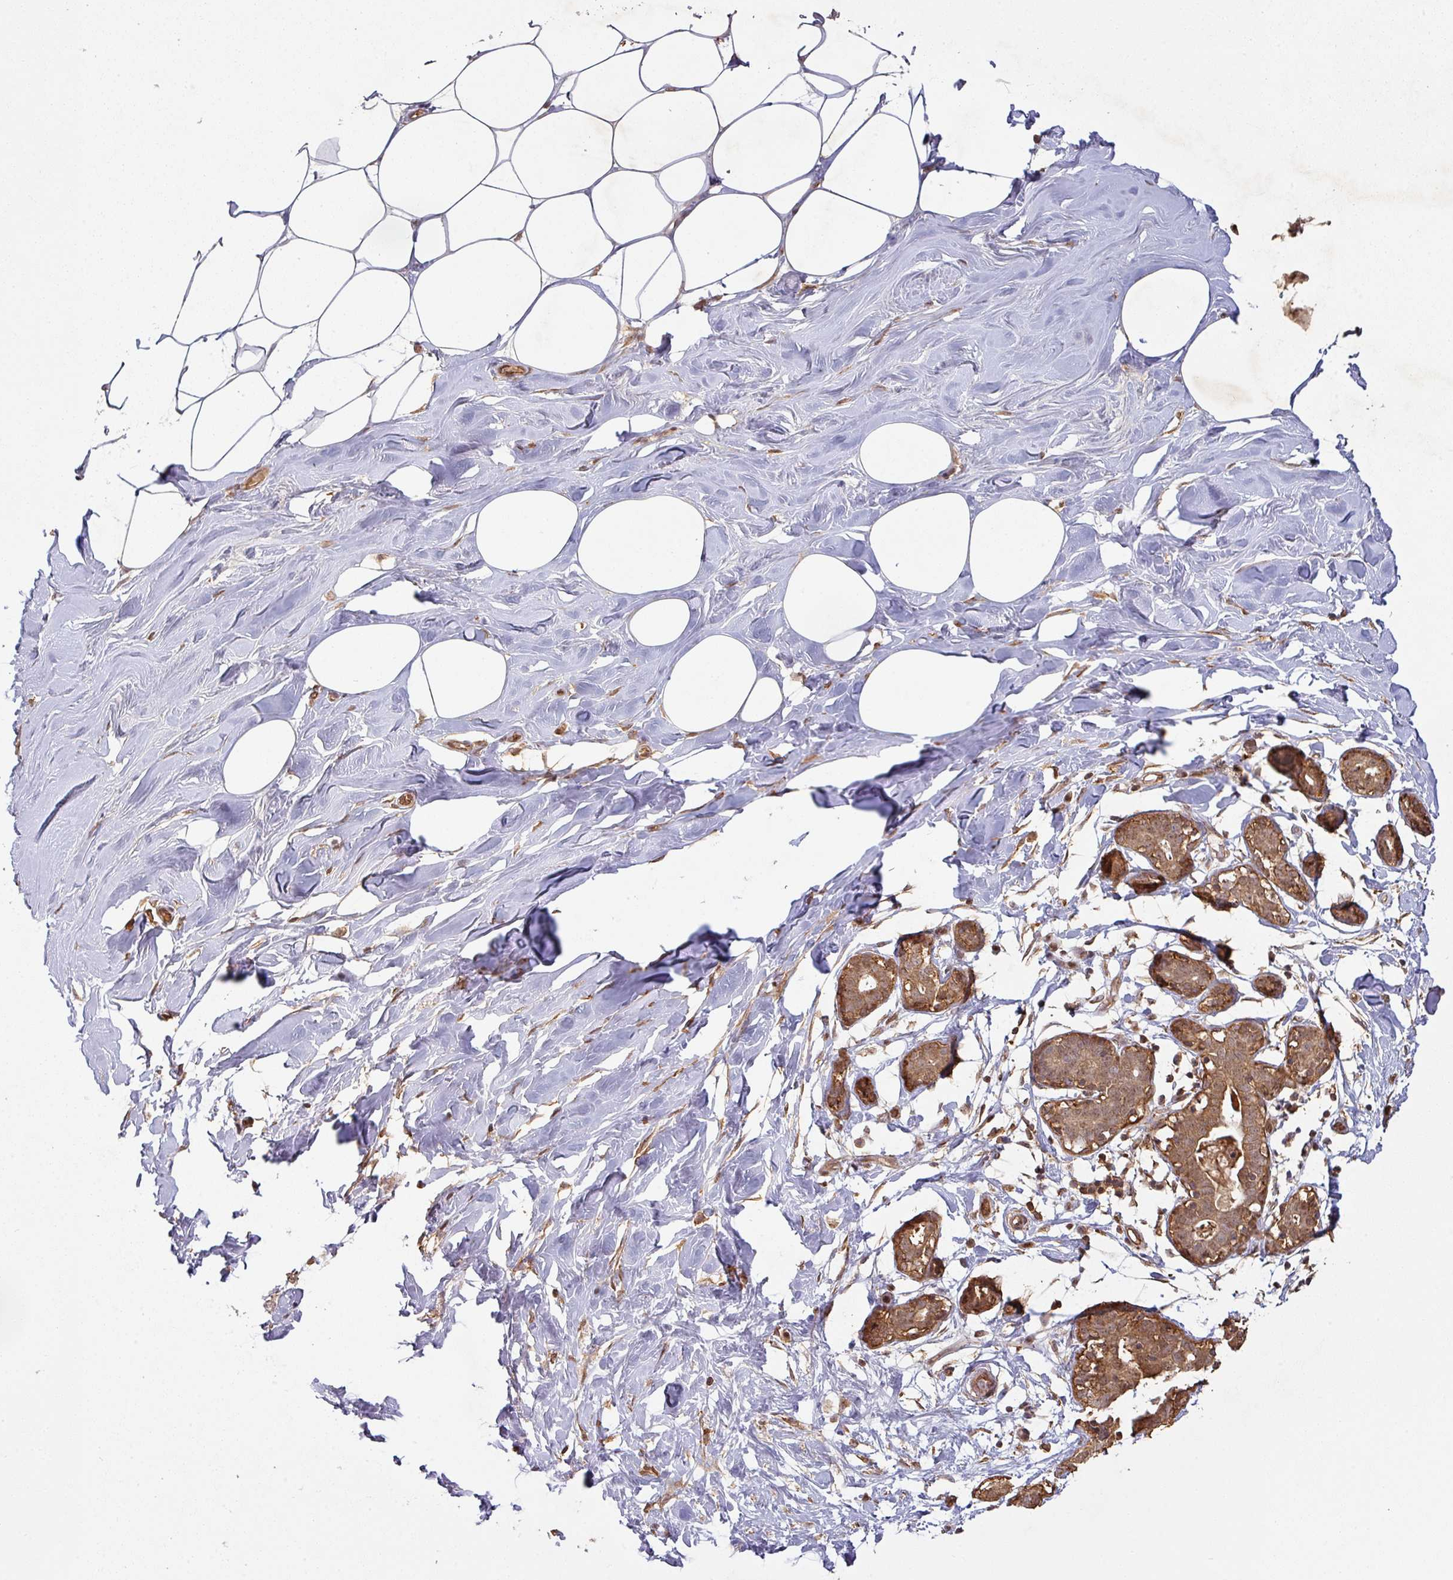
{"staining": {"intensity": "moderate", "quantity": "<25%", "location": "cytoplasmic/membranous"}, "tissue": "breast", "cell_type": "Adipocytes", "image_type": "normal", "snomed": [{"axis": "morphology", "description": "Normal tissue, NOS"}, {"axis": "topography", "description": "Breast"}], "caption": "Immunohistochemical staining of unremarkable breast reveals moderate cytoplasmic/membranous protein positivity in about <25% of adipocytes.", "gene": "ZNF322", "patient": {"sex": "female", "age": 27}}